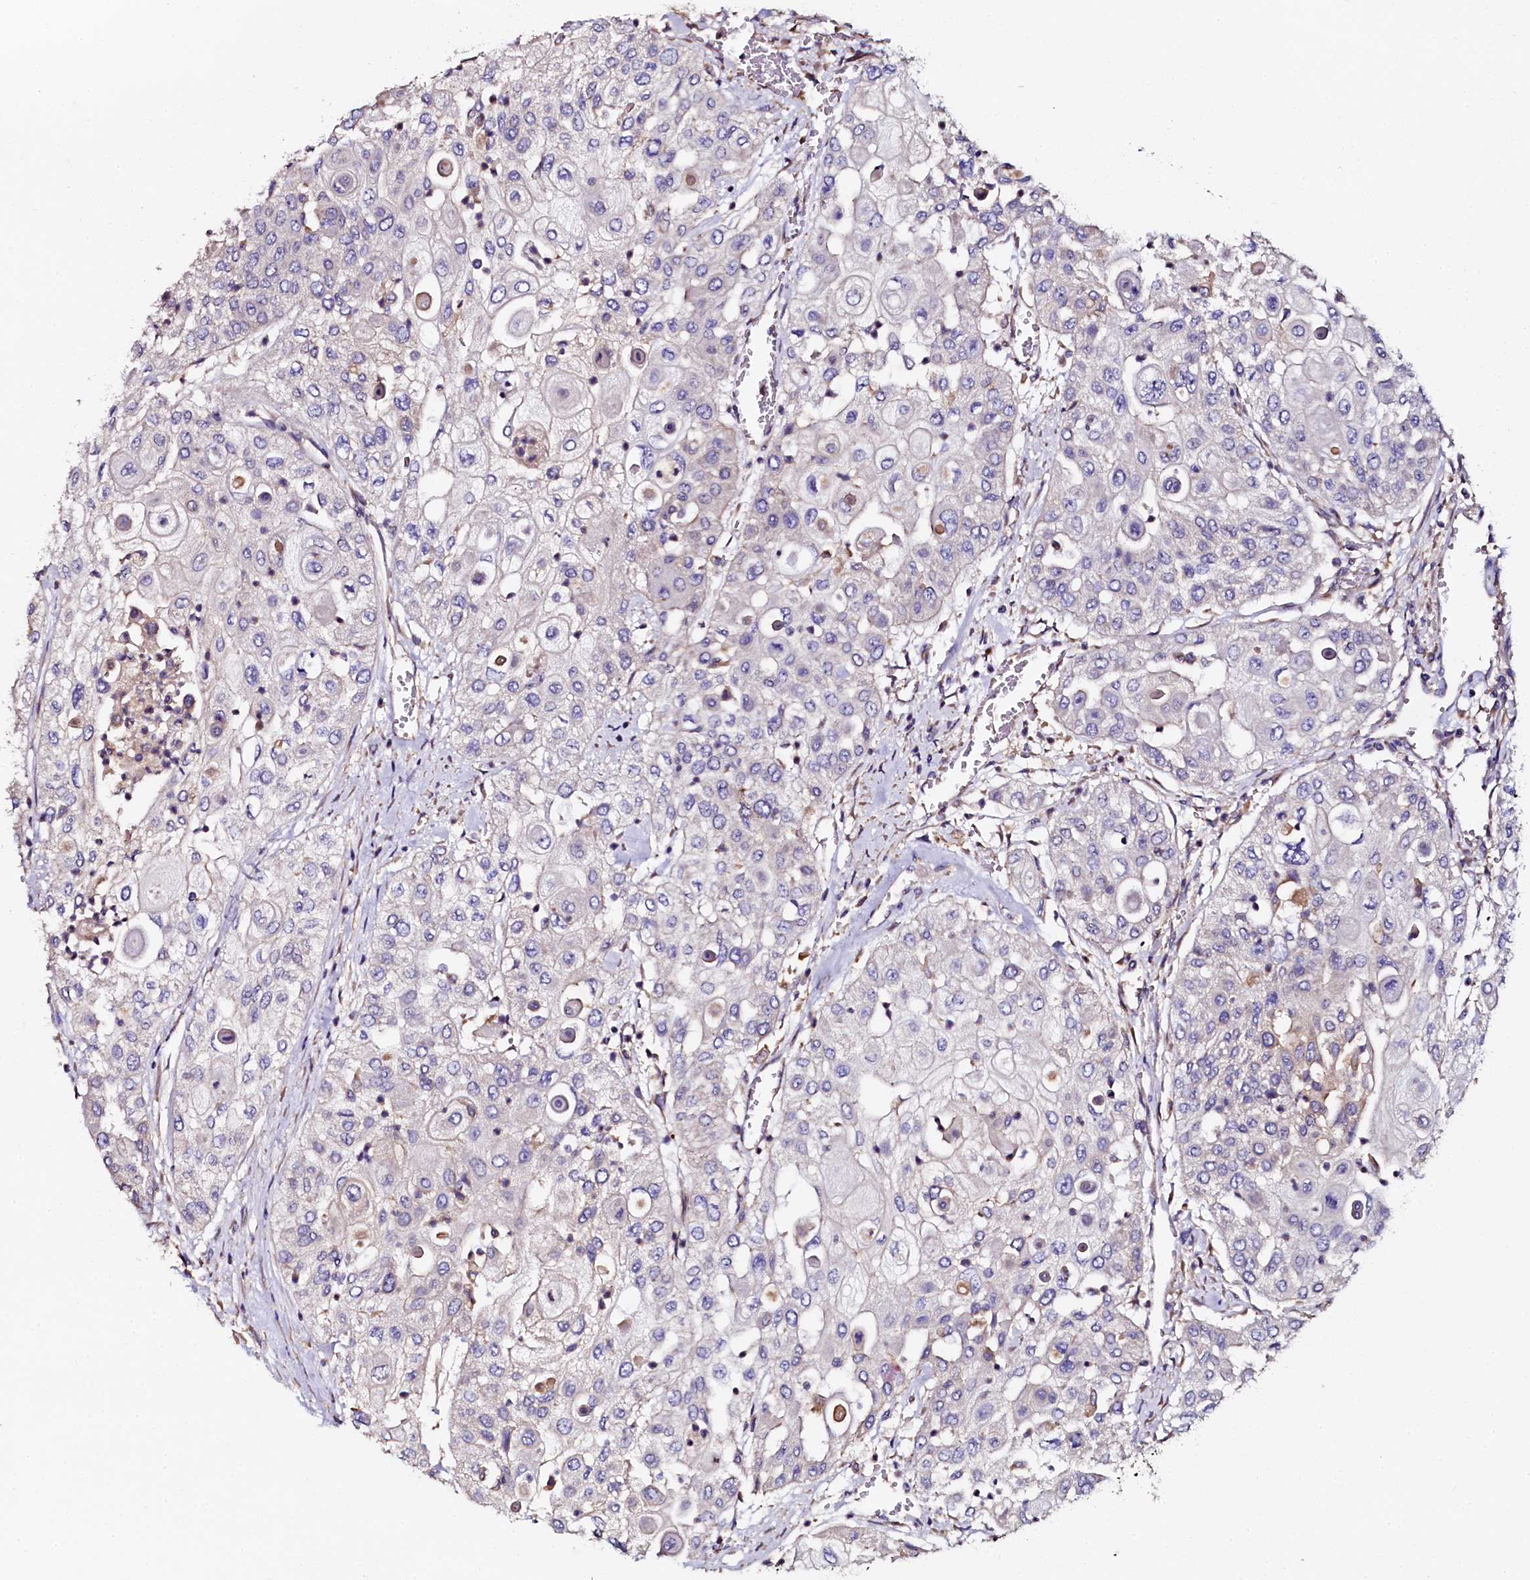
{"staining": {"intensity": "negative", "quantity": "none", "location": "none"}, "tissue": "urothelial cancer", "cell_type": "Tumor cells", "image_type": "cancer", "snomed": [{"axis": "morphology", "description": "Urothelial carcinoma, High grade"}, {"axis": "topography", "description": "Urinary bladder"}], "caption": "Micrograph shows no protein positivity in tumor cells of high-grade urothelial carcinoma tissue. (Brightfield microscopy of DAB IHC at high magnification).", "gene": "APPL2", "patient": {"sex": "female", "age": 79}}